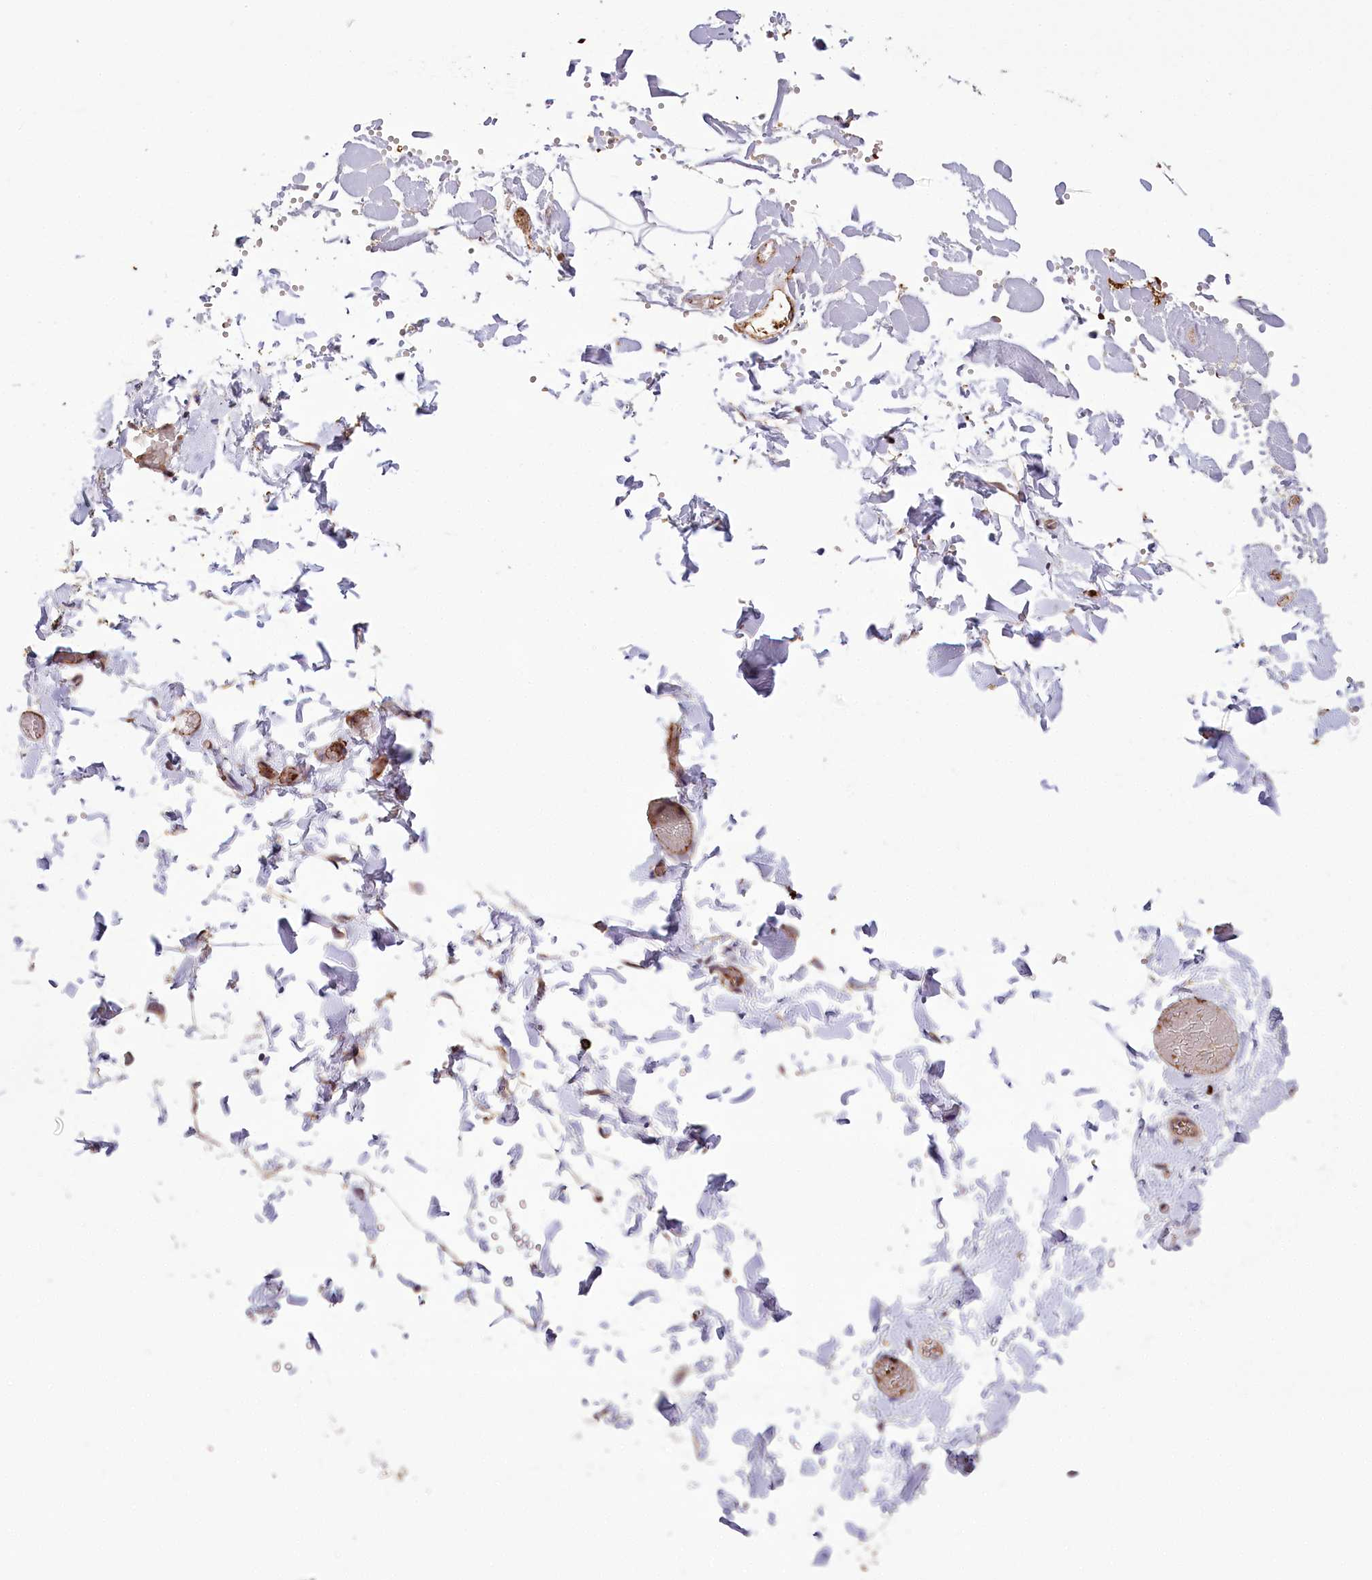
{"staining": {"intensity": "moderate", "quantity": "25%-75%", "location": "cytoplasmic/membranous"}, "tissue": "adipose tissue", "cell_type": "Adipocytes", "image_type": "normal", "snomed": [{"axis": "morphology", "description": "Normal tissue, NOS"}, {"axis": "topography", "description": "Gallbladder"}, {"axis": "topography", "description": "Peripheral nerve tissue"}], "caption": "Immunohistochemical staining of unremarkable adipose tissue shows 25%-75% levels of moderate cytoplasmic/membranous protein expression in about 25%-75% of adipocytes.", "gene": "CARD19", "patient": {"sex": "male", "age": 38}}